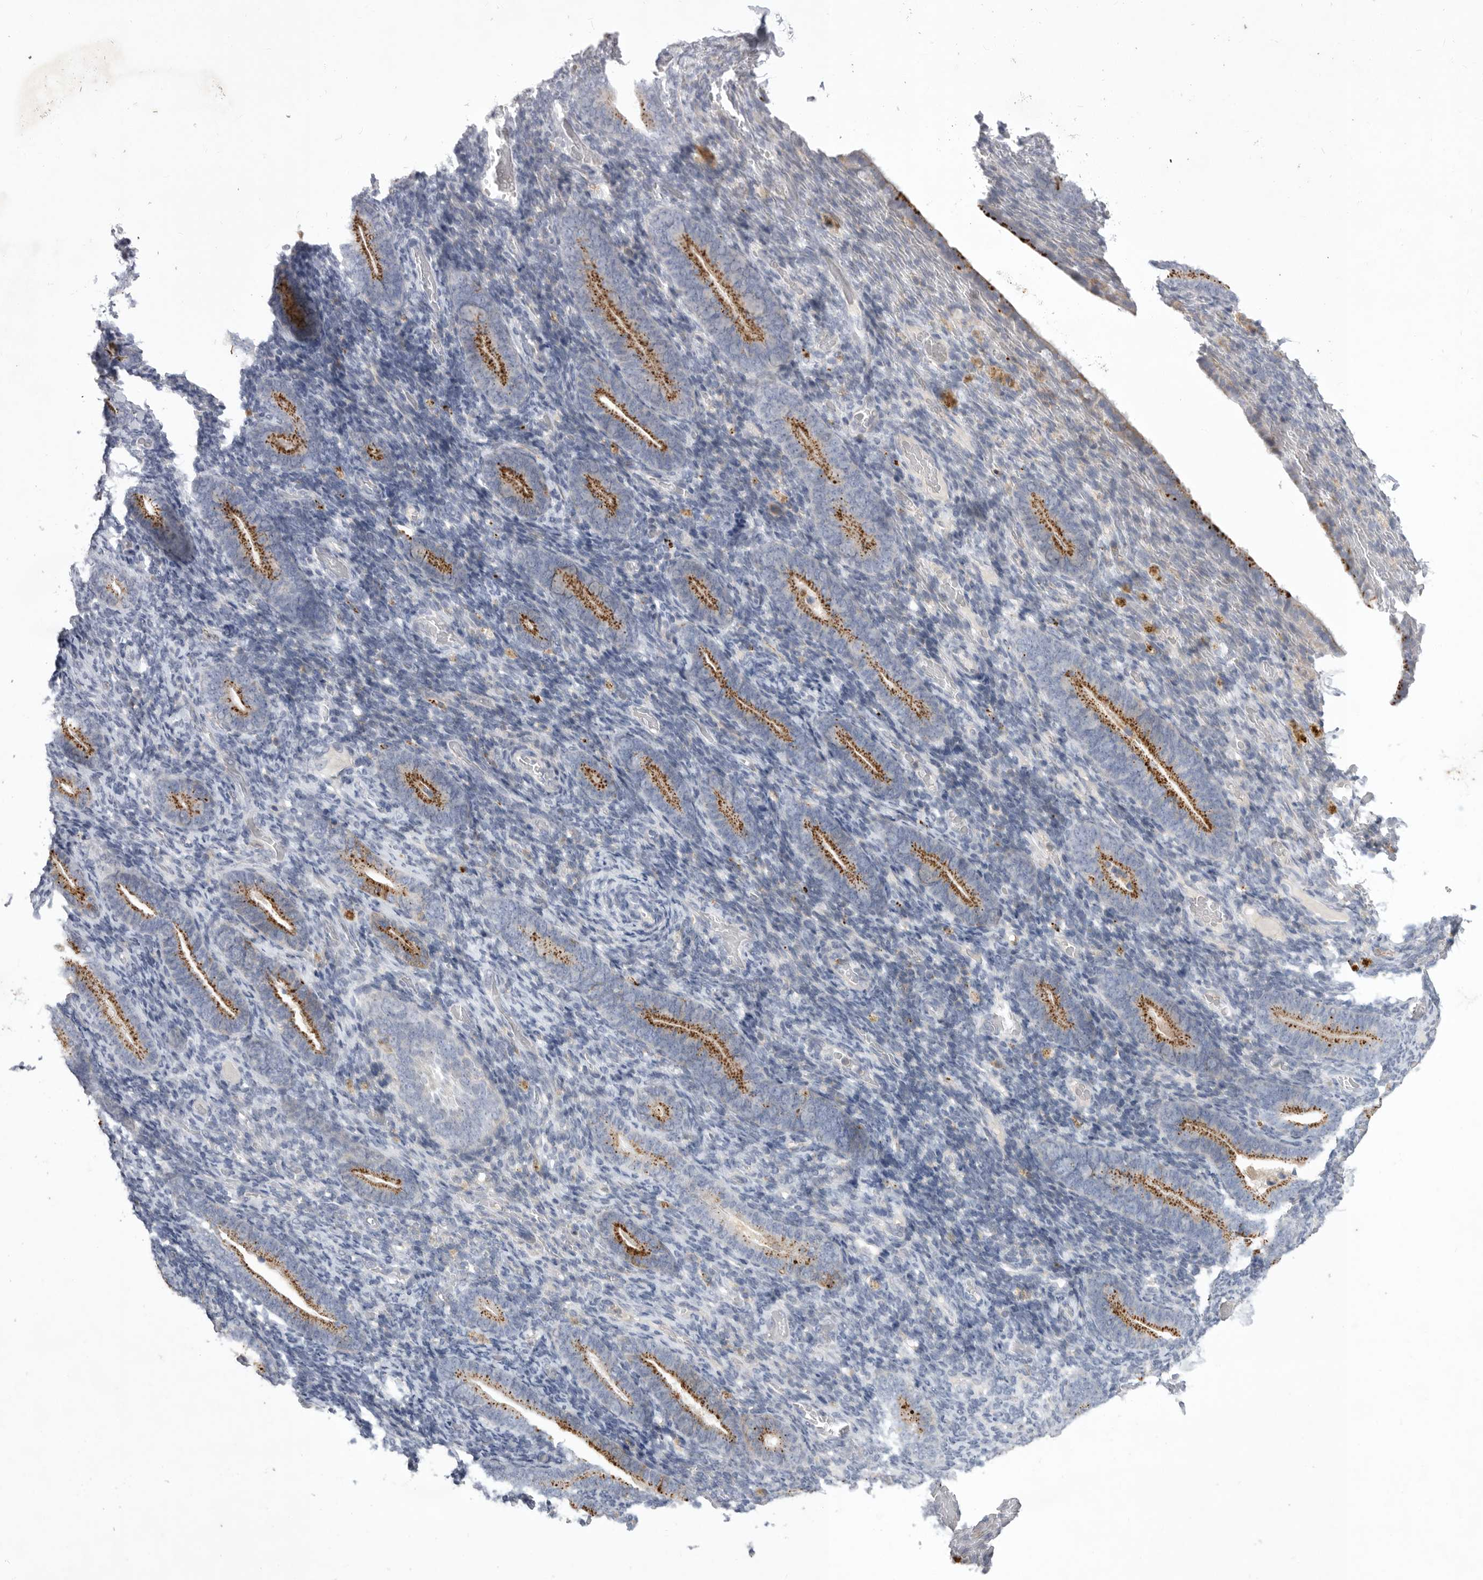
{"staining": {"intensity": "negative", "quantity": "none", "location": "none"}, "tissue": "endometrium", "cell_type": "Cells in endometrial stroma", "image_type": "normal", "snomed": [{"axis": "morphology", "description": "Normal tissue, NOS"}, {"axis": "topography", "description": "Endometrium"}], "caption": "High magnification brightfield microscopy of normal endometrium stained with DAB (brown) and counterstained with hematoxylin (blue): cells in endometrial stroma show no significant expression. (DAB (3,3'-diaminobenzidine) immunohistochemistry (IHC), high magnification).", "gene": "SIGLEC10", "patient": {"sex": "female", "age": 51}}